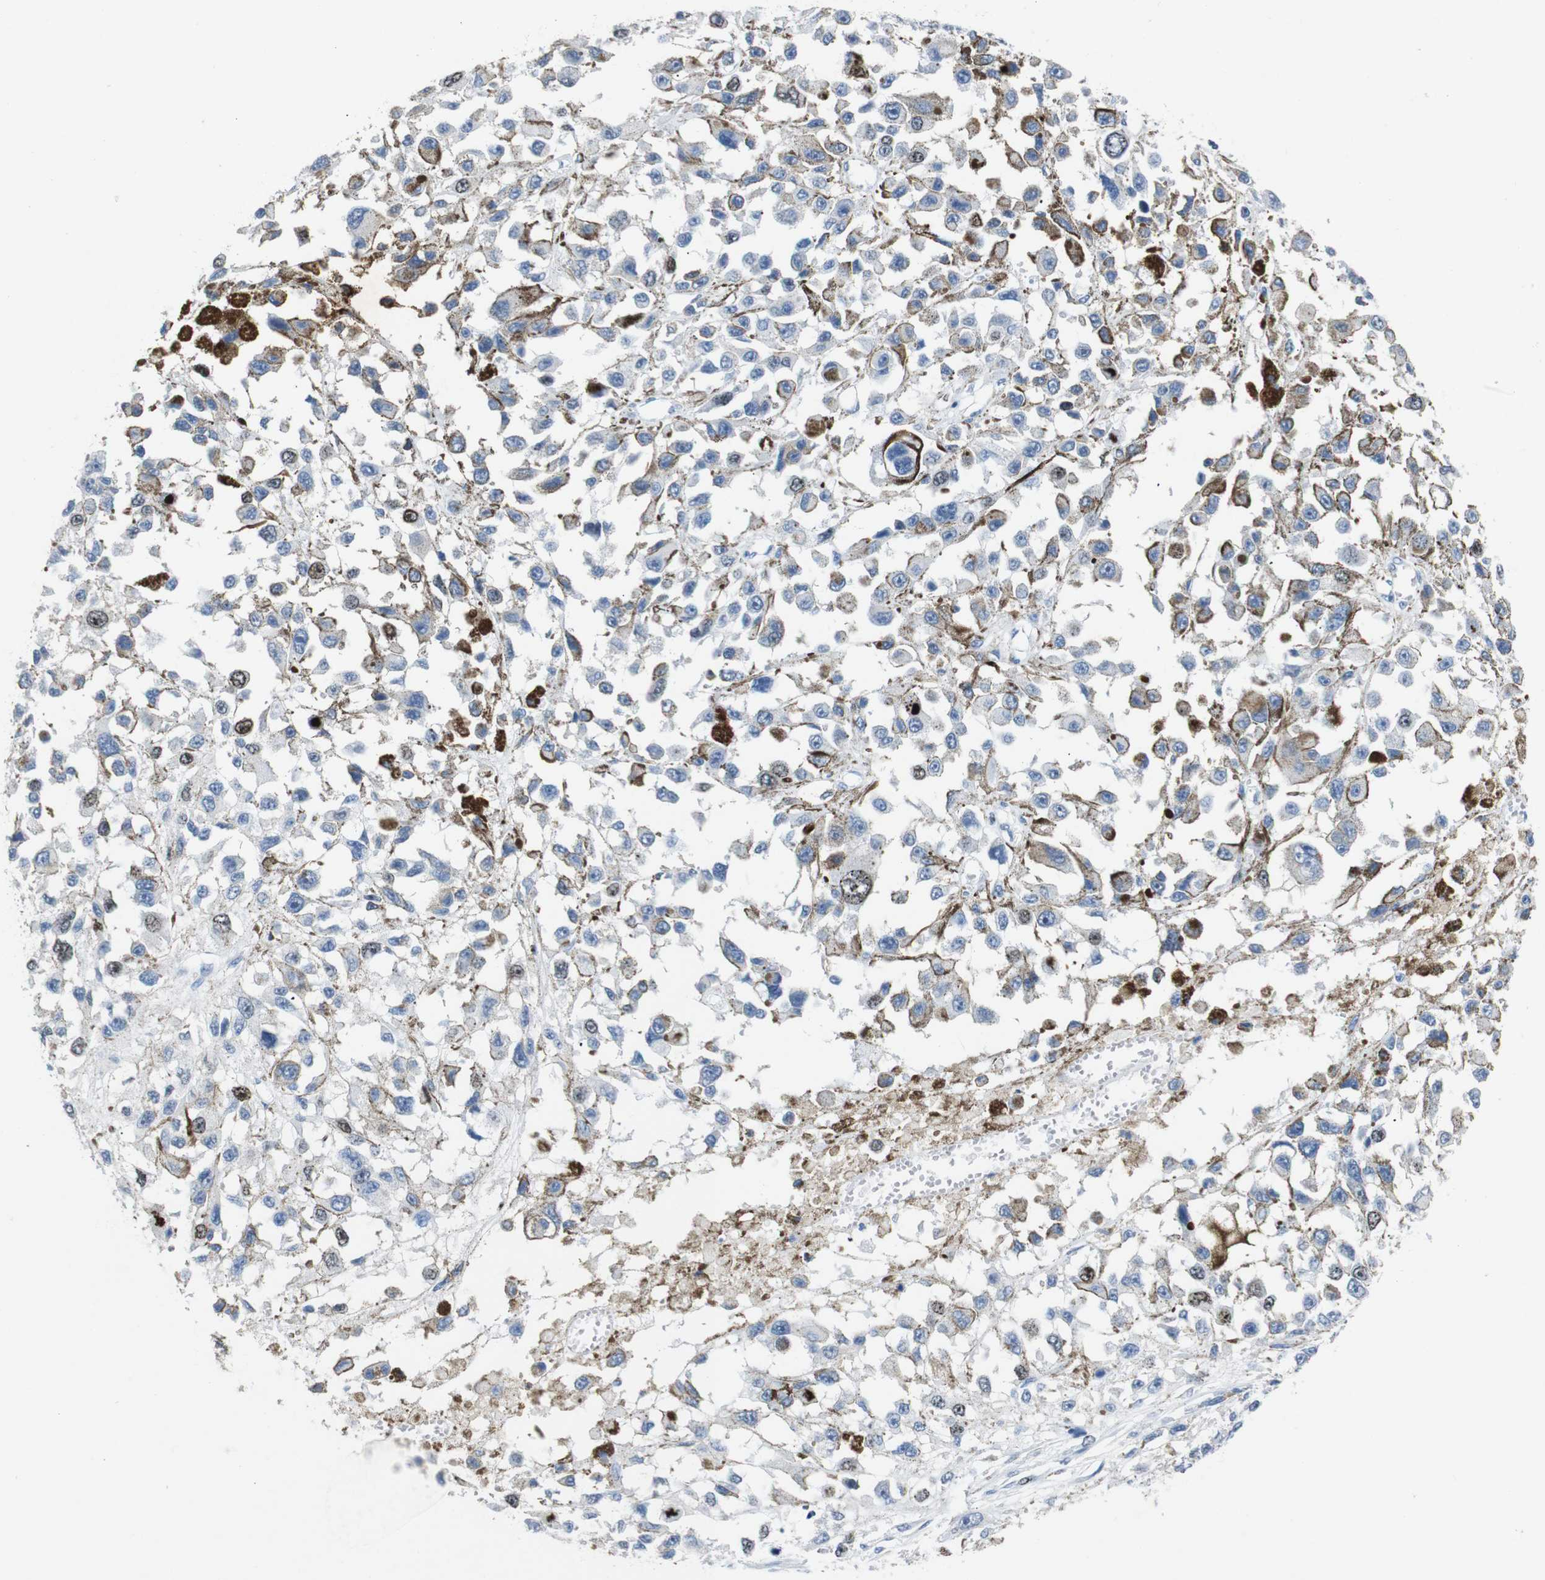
{"staining": {"intensity": "moderate", "quantity": "<25%", "location": "nuclear"}, "tissue": "melanoma", "cell_type": "Tumor cells", "image_type": "cancer", "snomed": [{"axis": "morphology", "description": "Malignant melanoma, Metastatic site"}, {"axis": "topography", "description": "Lymph node"}], "caption": "Melanoma stained for a protein shows moderate nuclear positivity in tumor cells. (DAB (3,3'-diaminobenzidine) = brown stain, brightfield microscopy at high magnification).", "gene": "INCENP", "patient": {"sex": "male", "age": 59}}